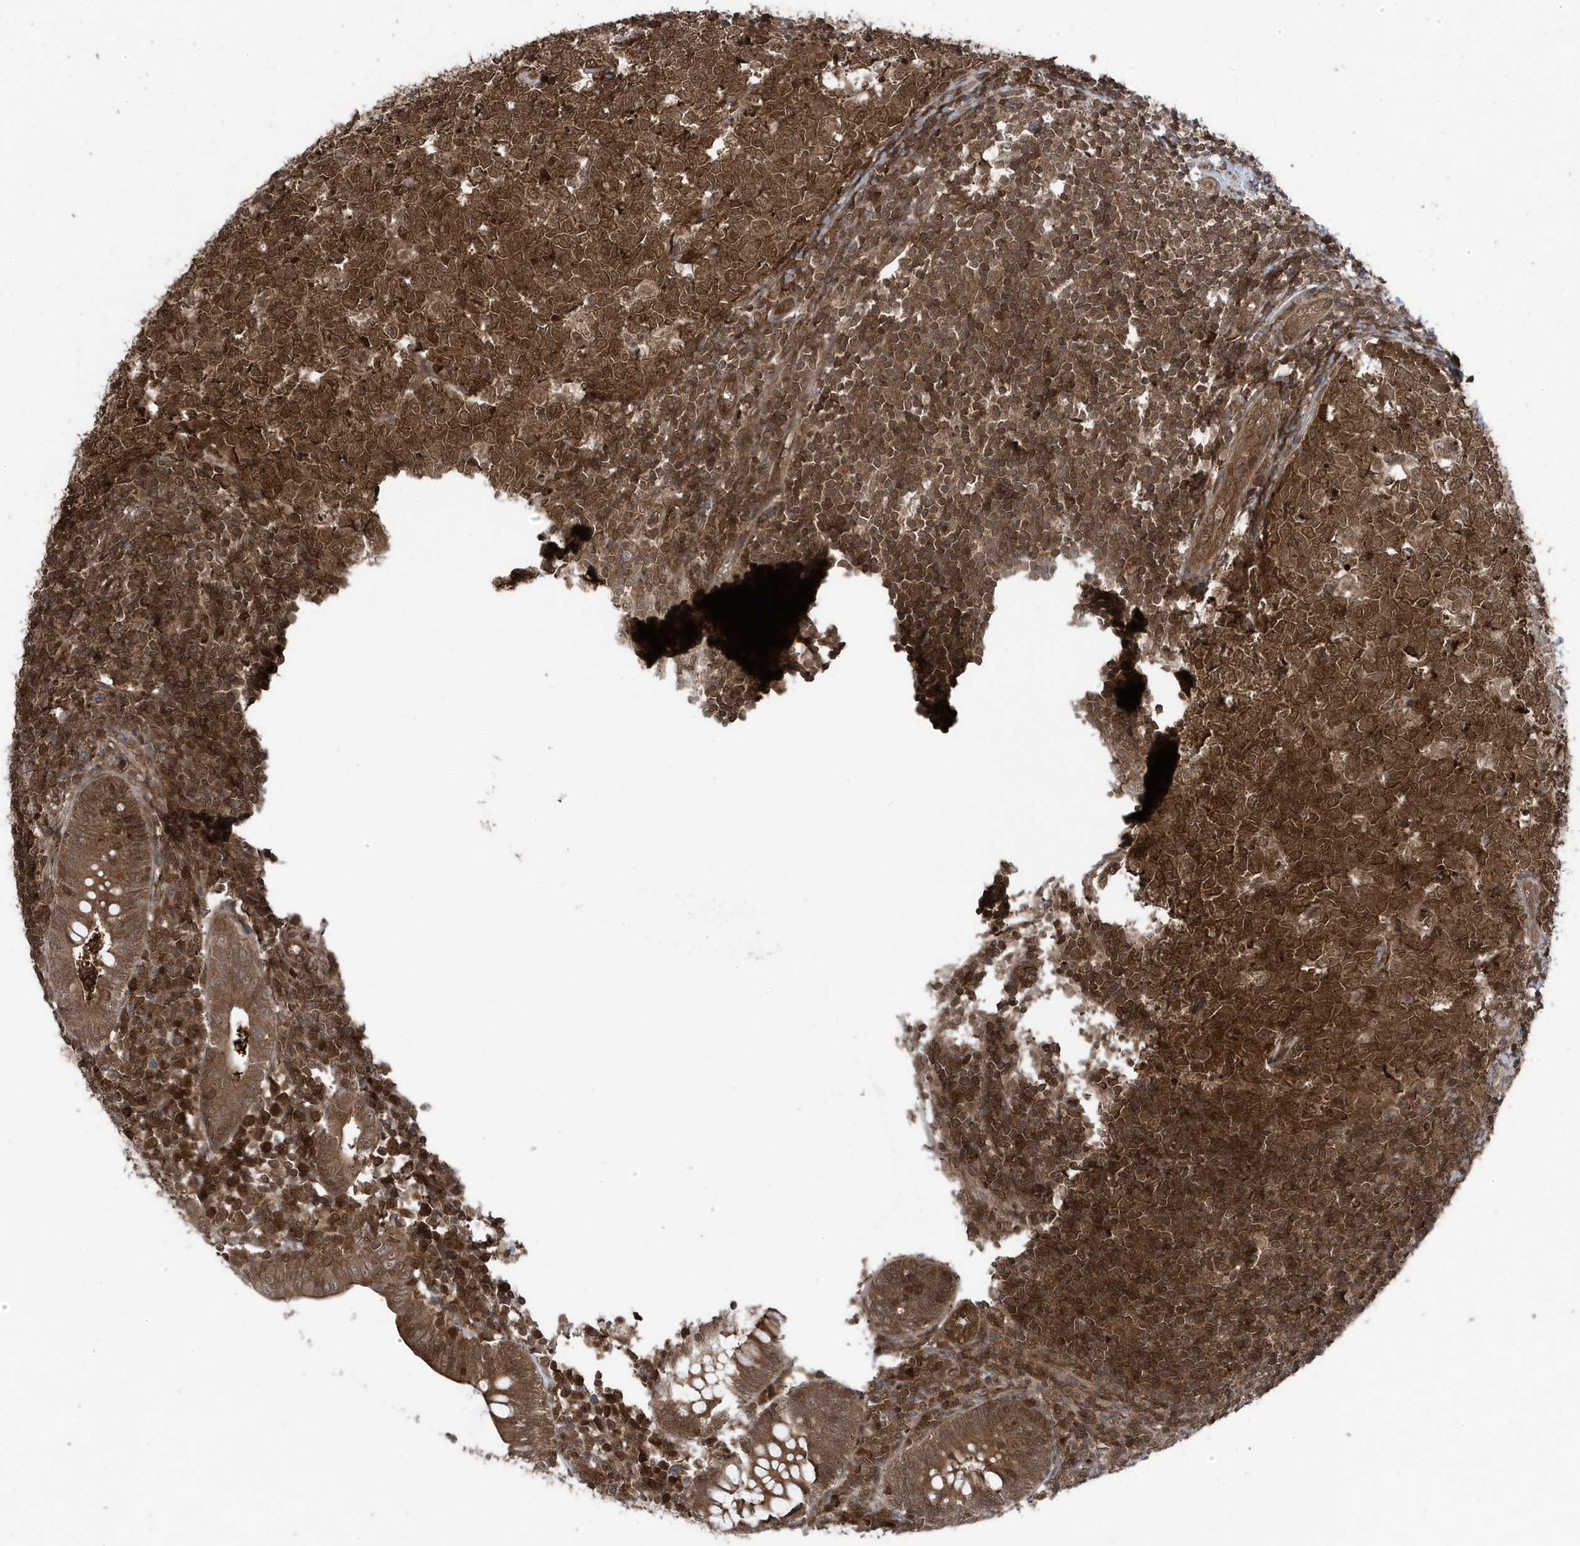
{"staining": {"intensity": "moderate", "quantity": ">75%", "location": "cytoplasmic/membranous"}, "tissue": "appendix", "cell_type": "Glandular cells", "image_type": "normal", "snomed": [{"axis": "morphology", "description": "Normal tissue, NOS"}, {"axis": "topography", "description": "Appendix"}], "caption": "Moderate cytoplasmic/membranous positivity for a protein is identified in about >75% of glandular cells of benign appendix using immunohistochemistry.", "gene": "MAPK1IP1L", "patient": {"sex": "male", "age": 14}}